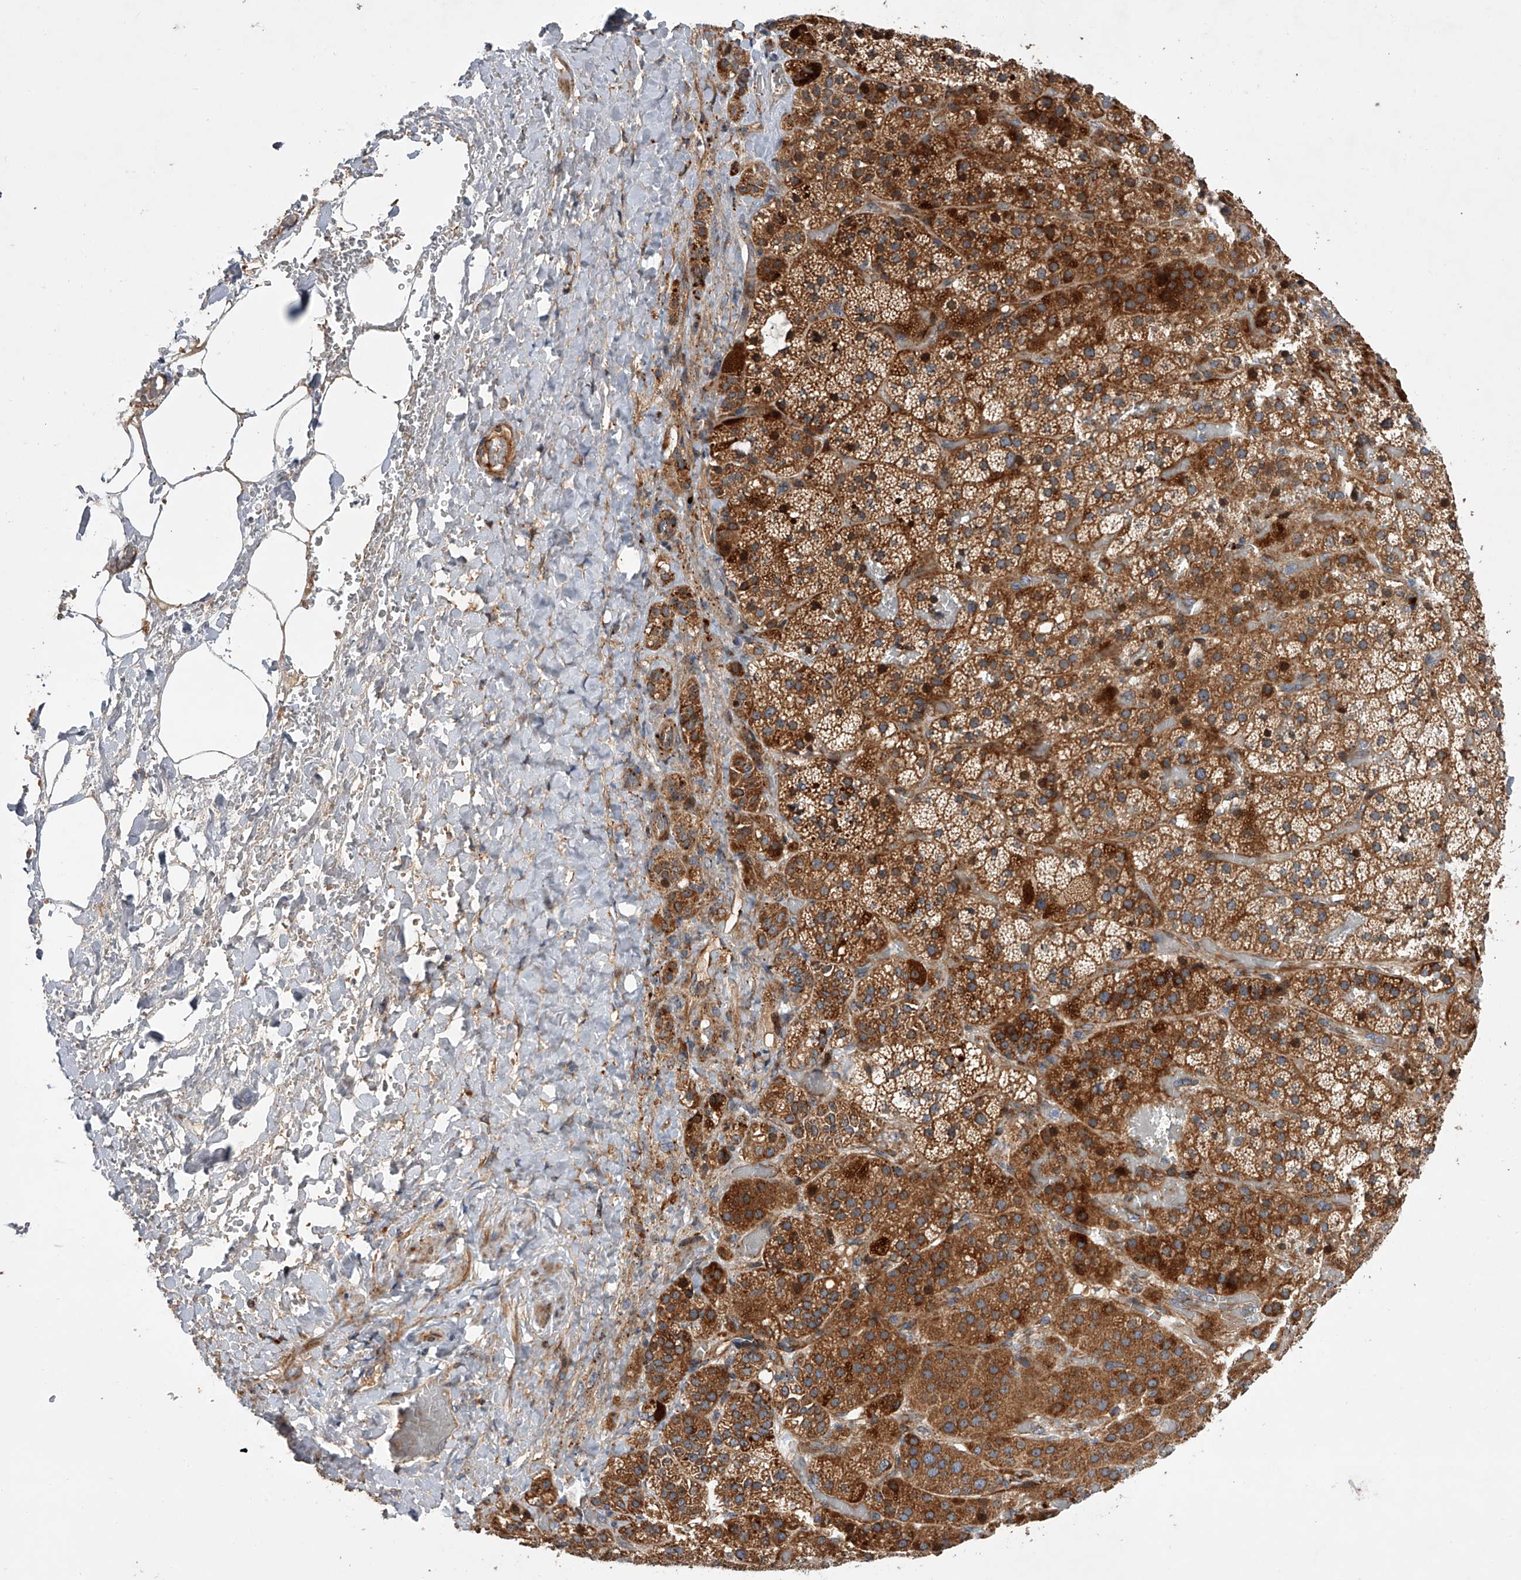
{"staining": {"intensity": "strong", "quantity": ">75%", "location": "cytoplasmic/membranous"}, "tissue": "adrenal gland", "cell_type": "Glandular cells", "image_type": "normal", "snomed": [{"axis": "morphology", "description": "Normal tissue, NOS"}, {"axis": "topography", "description": "Adrenal gland"}], "caption": "IHC of unremarkable adrenal gland shows high levels of strong cytoplasmic/membranous staining in approximately >75% of glandular cells.", "gene": "USP47", "patient": {"sex": "male", "age": 57}}